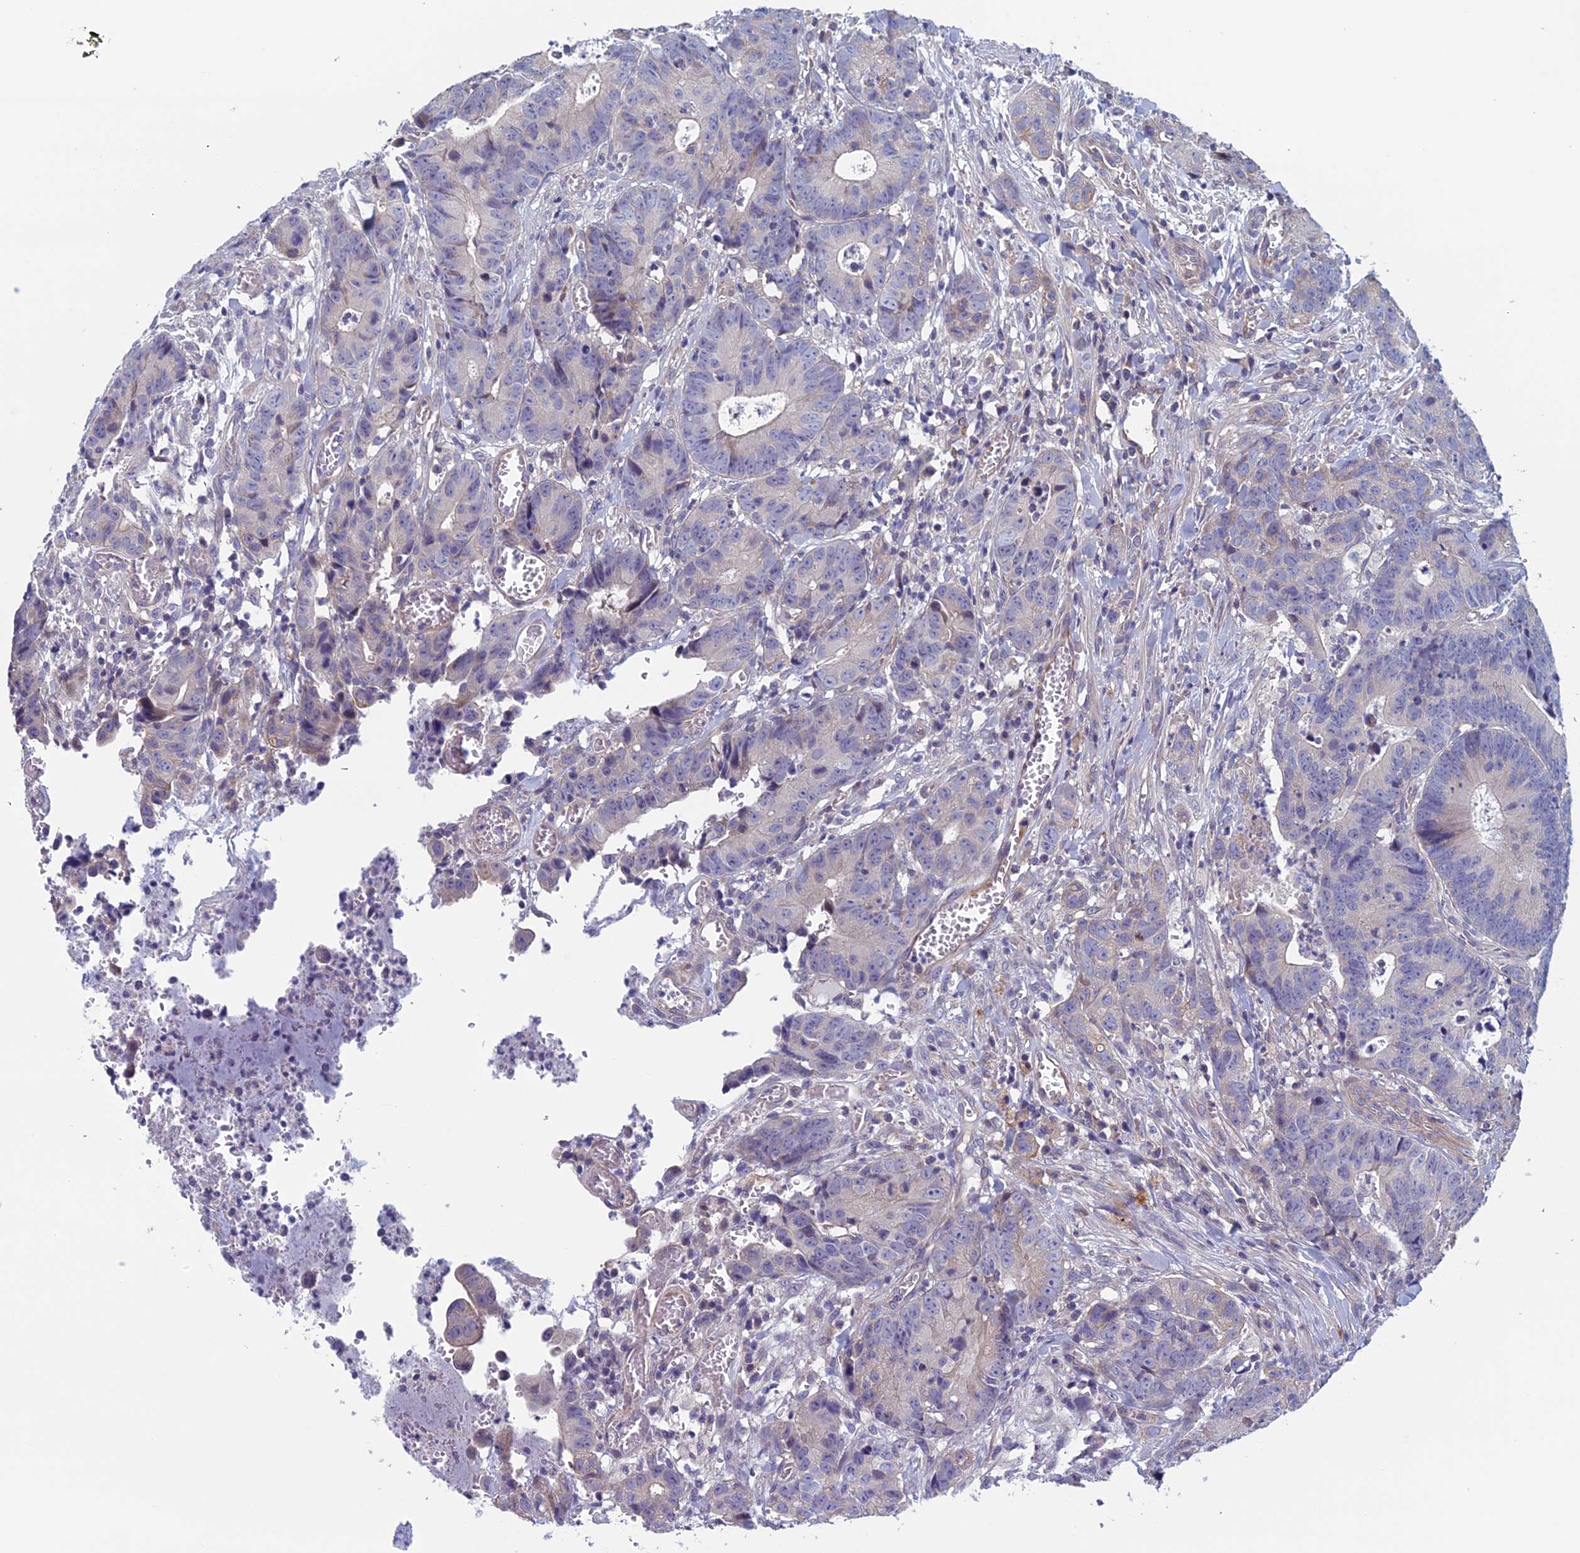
{"staining": {"intensity": "negative", "quantity": "none", "location": "none"}, "tissue": "colorectal cancer", "cell_type": "Tumor cells", "image_type": "cancer", "snomed": [{"axis": "morphology", "description": "Adenocarcinoma, NOS"}, {"axis": "topography", "description": "Colon"}], "caption": "Tumor cells are negative for protein expression in human adenocarcinoma (colorectal). The staining is performed using DAB brown chromogen with nuclei counter-stained in using hematoxylin.", "gene": "CNOT6L", "patient": {"sex": "female", "age": 57}}